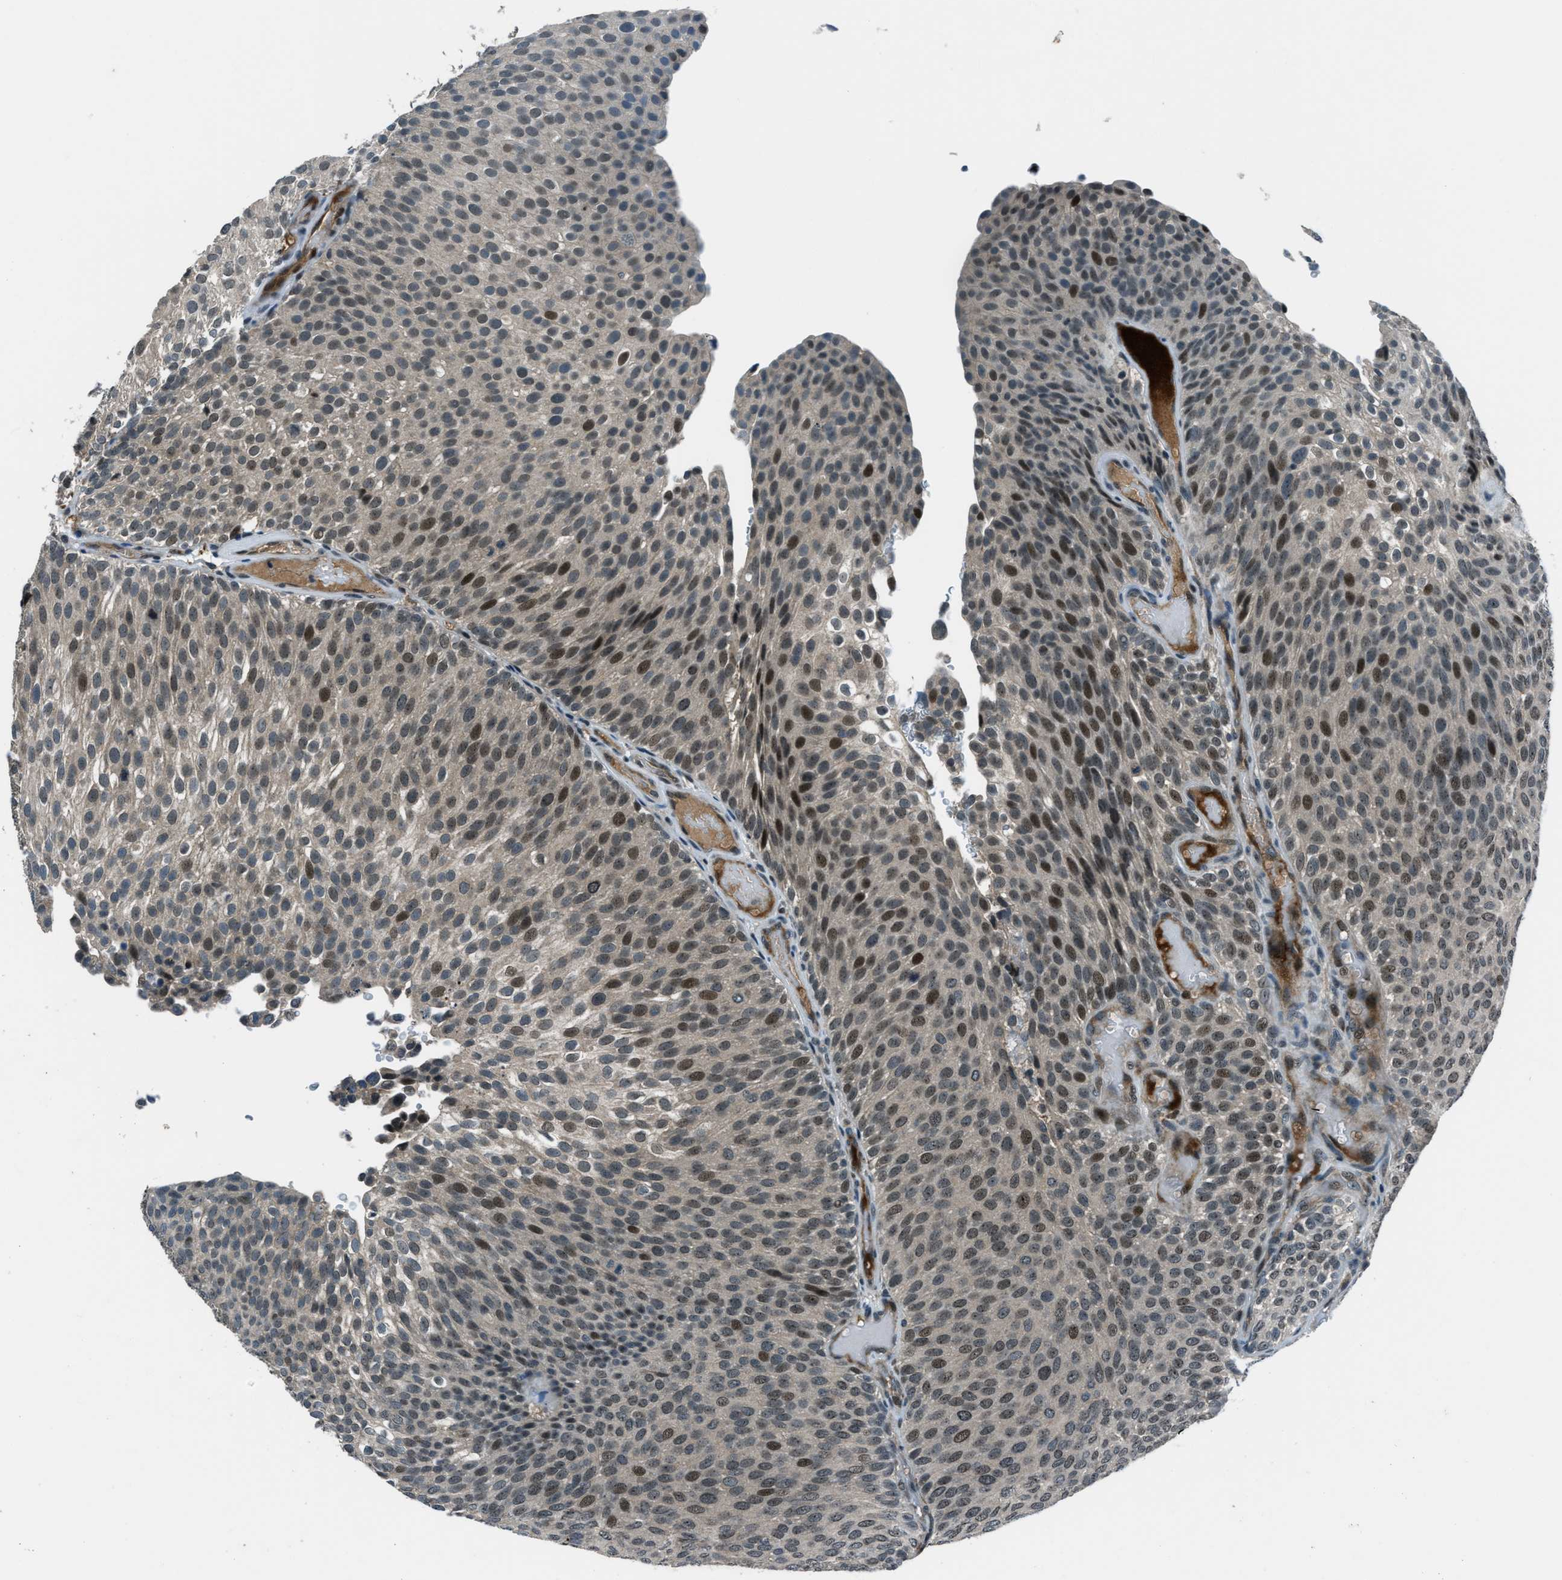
{"staining": {"intensity": "moderate", "quantity": "25%-75%", "location": "nuclear"}, "tissue": "urothelial cancer", "cell_type": "Tumor cells", "image_type": "cancer", "snomed": [{"axis": "morphology", "description": "Urothelial carcinoma, Low grade"}, {"axis": "topography", "description": "Urinary bladder"}], "caption": "A brown stain labels moderate nuclear positivity of a protein in urothelial carcinoma (low-grade) tumor cells.", "gene": "ACTL9", "patient": {"sex": "male", "age": 78}}